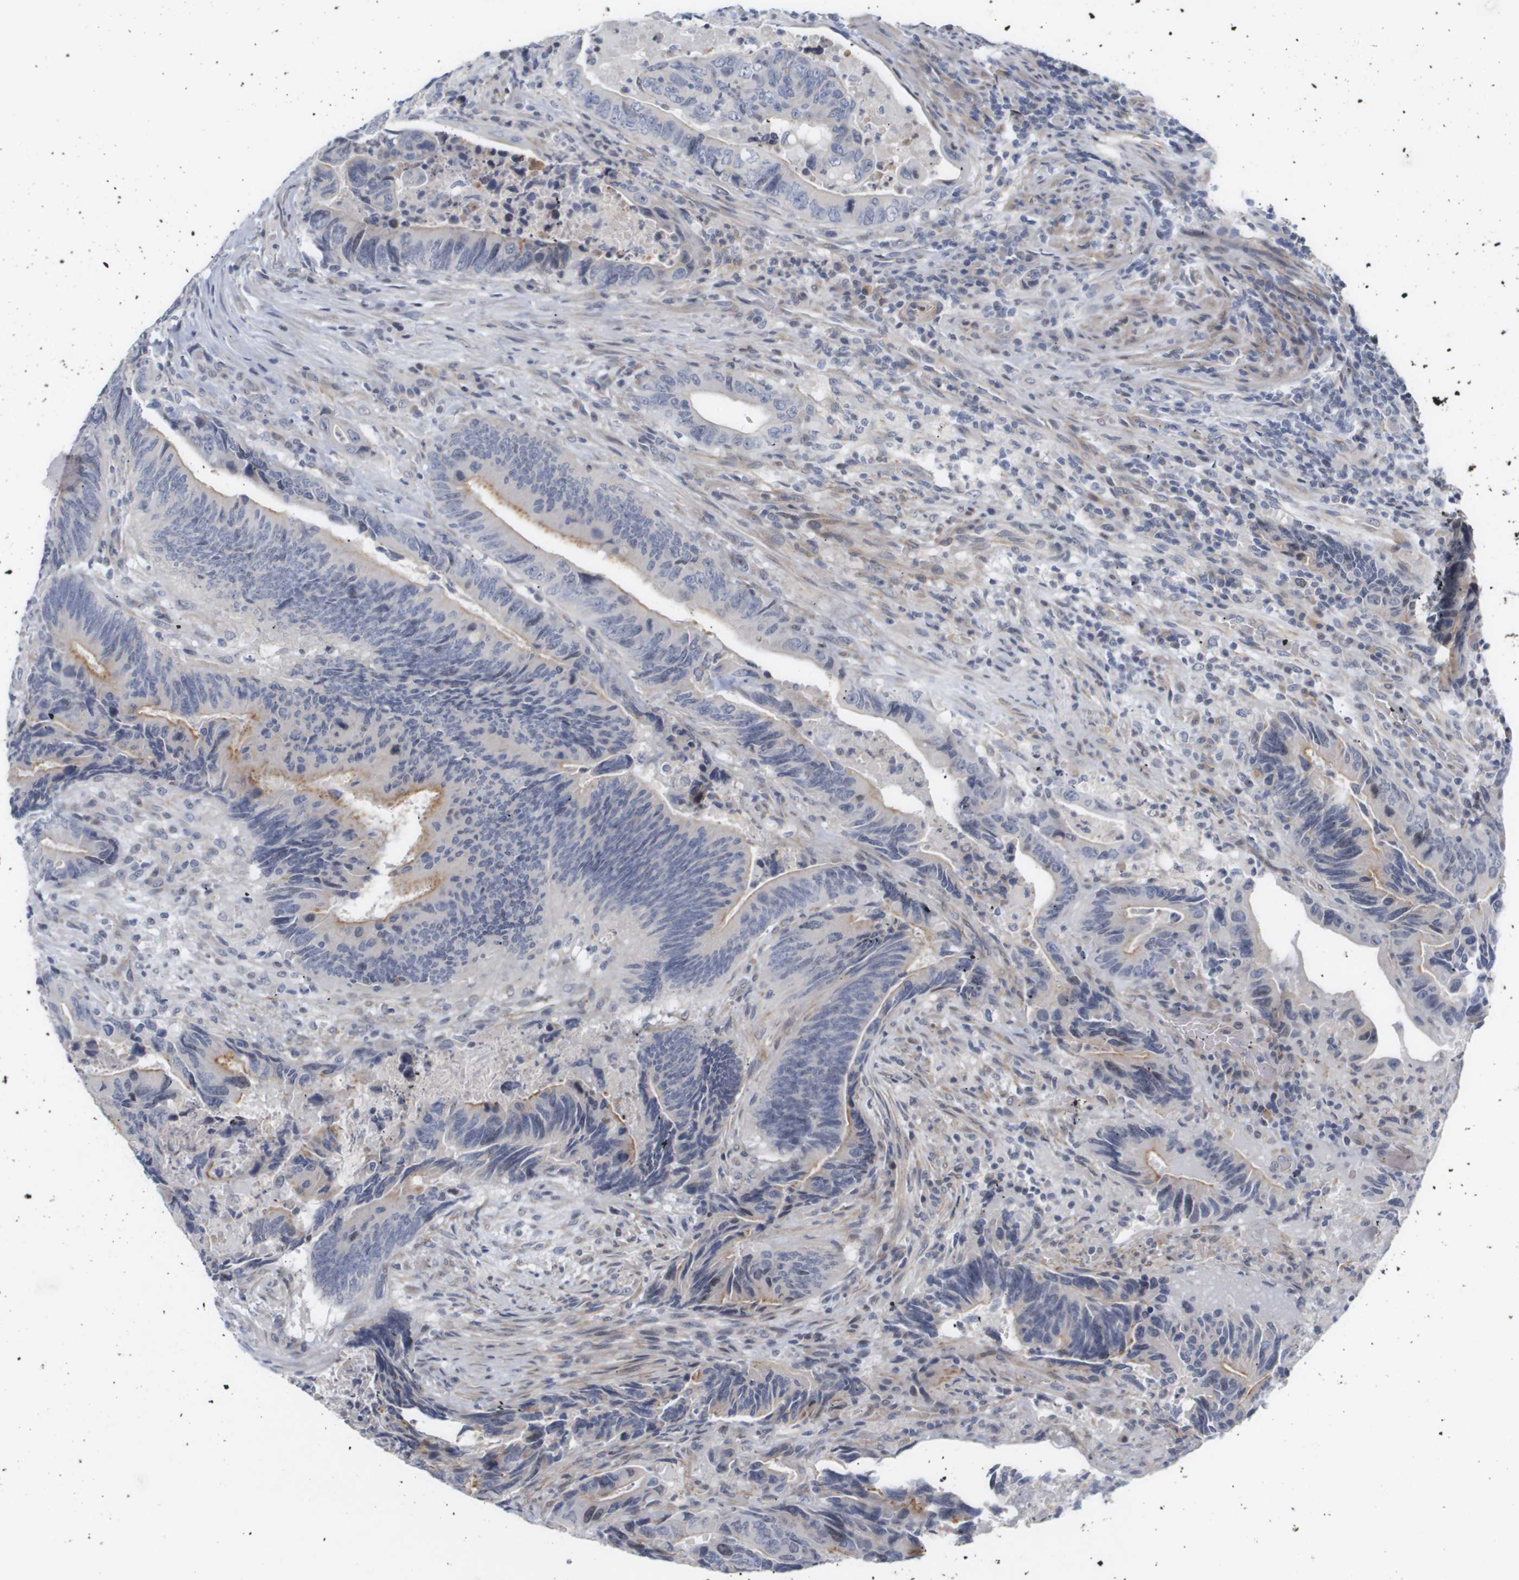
{"staining": {"intensity": "moderate", "quantity": "25%-75%", "location": "cytoplasmic/membranous"}, "tissue": "colorectal cancer", "cell_type": "Tumor cells", "image_type": "cancer", "snomed": [{"axis": "morphology", "description": "Normal tissue, NOS"}, {"axis": "morphology", "description": "Adenocarcinoma, NOS"}, {"axis": "topography", "description": "Colon"}], "caption": "Protein analysis of colorectal cancer (adenocarcinoma) tissue demonstrates moderate cytoplasmic/membranous expression in about 25%-75% of tumor cells.", "gene": "CYB561", "patient": {"sex": "male", "age": 56}}